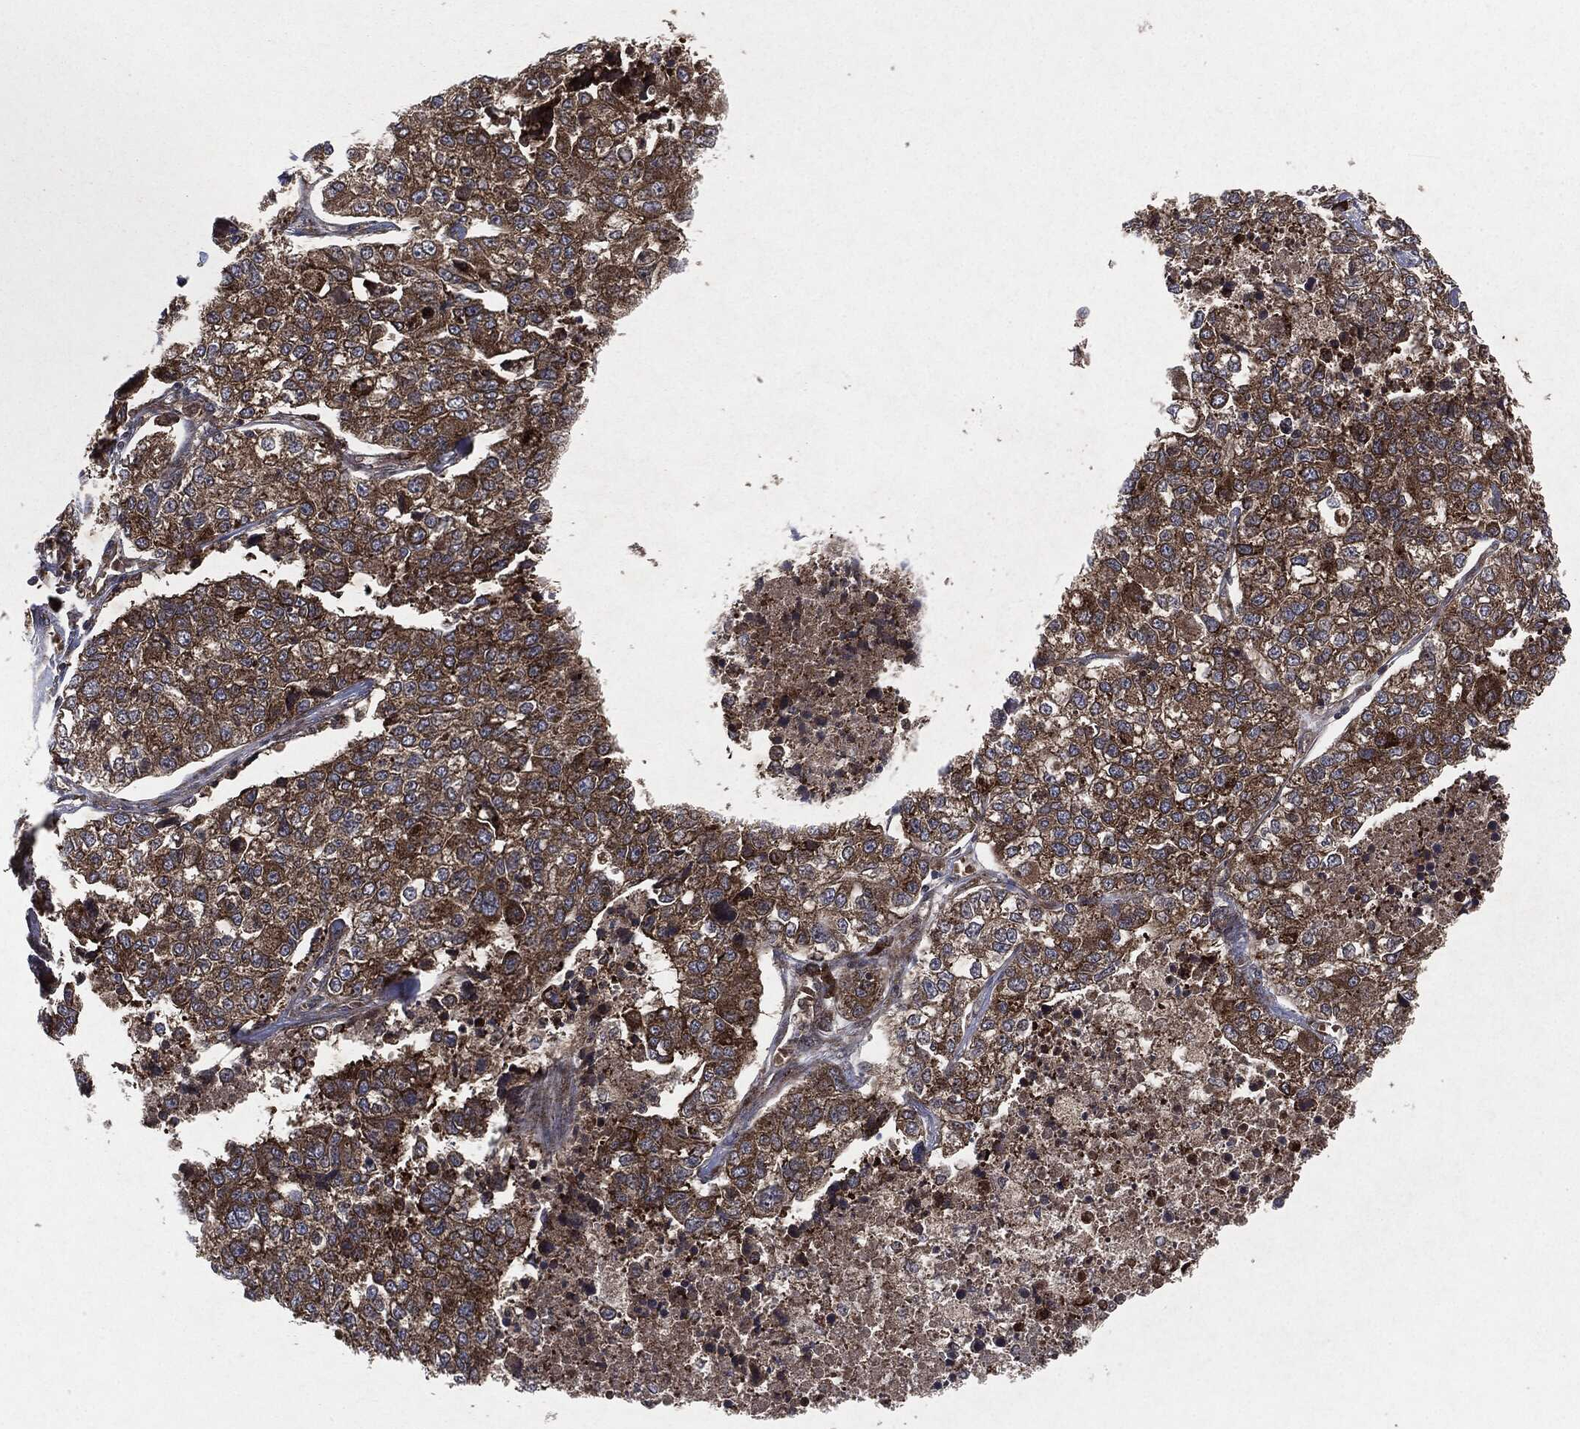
{"staining": {"intensity": "strong", "quantity": "25%-75%", "location": "cytoplasmic/membranous"}, "tissue": "lung cancer", "cell_type": "Tumor cells", "image_type": "cancer", "snomed": [{"axis": "morphology", "description": "Adenocarcinoma, NOS"}, {"axis": "topography", "description": "Lung"}], "caption": "The photomicrograph displays staining of lung adenocarcinoma, revealing strong cytoplasmic/membranous protein expression (brown color) within tumor cells.", "gene": "RAF1", "patient": {"sex": "male", "age": 49}}